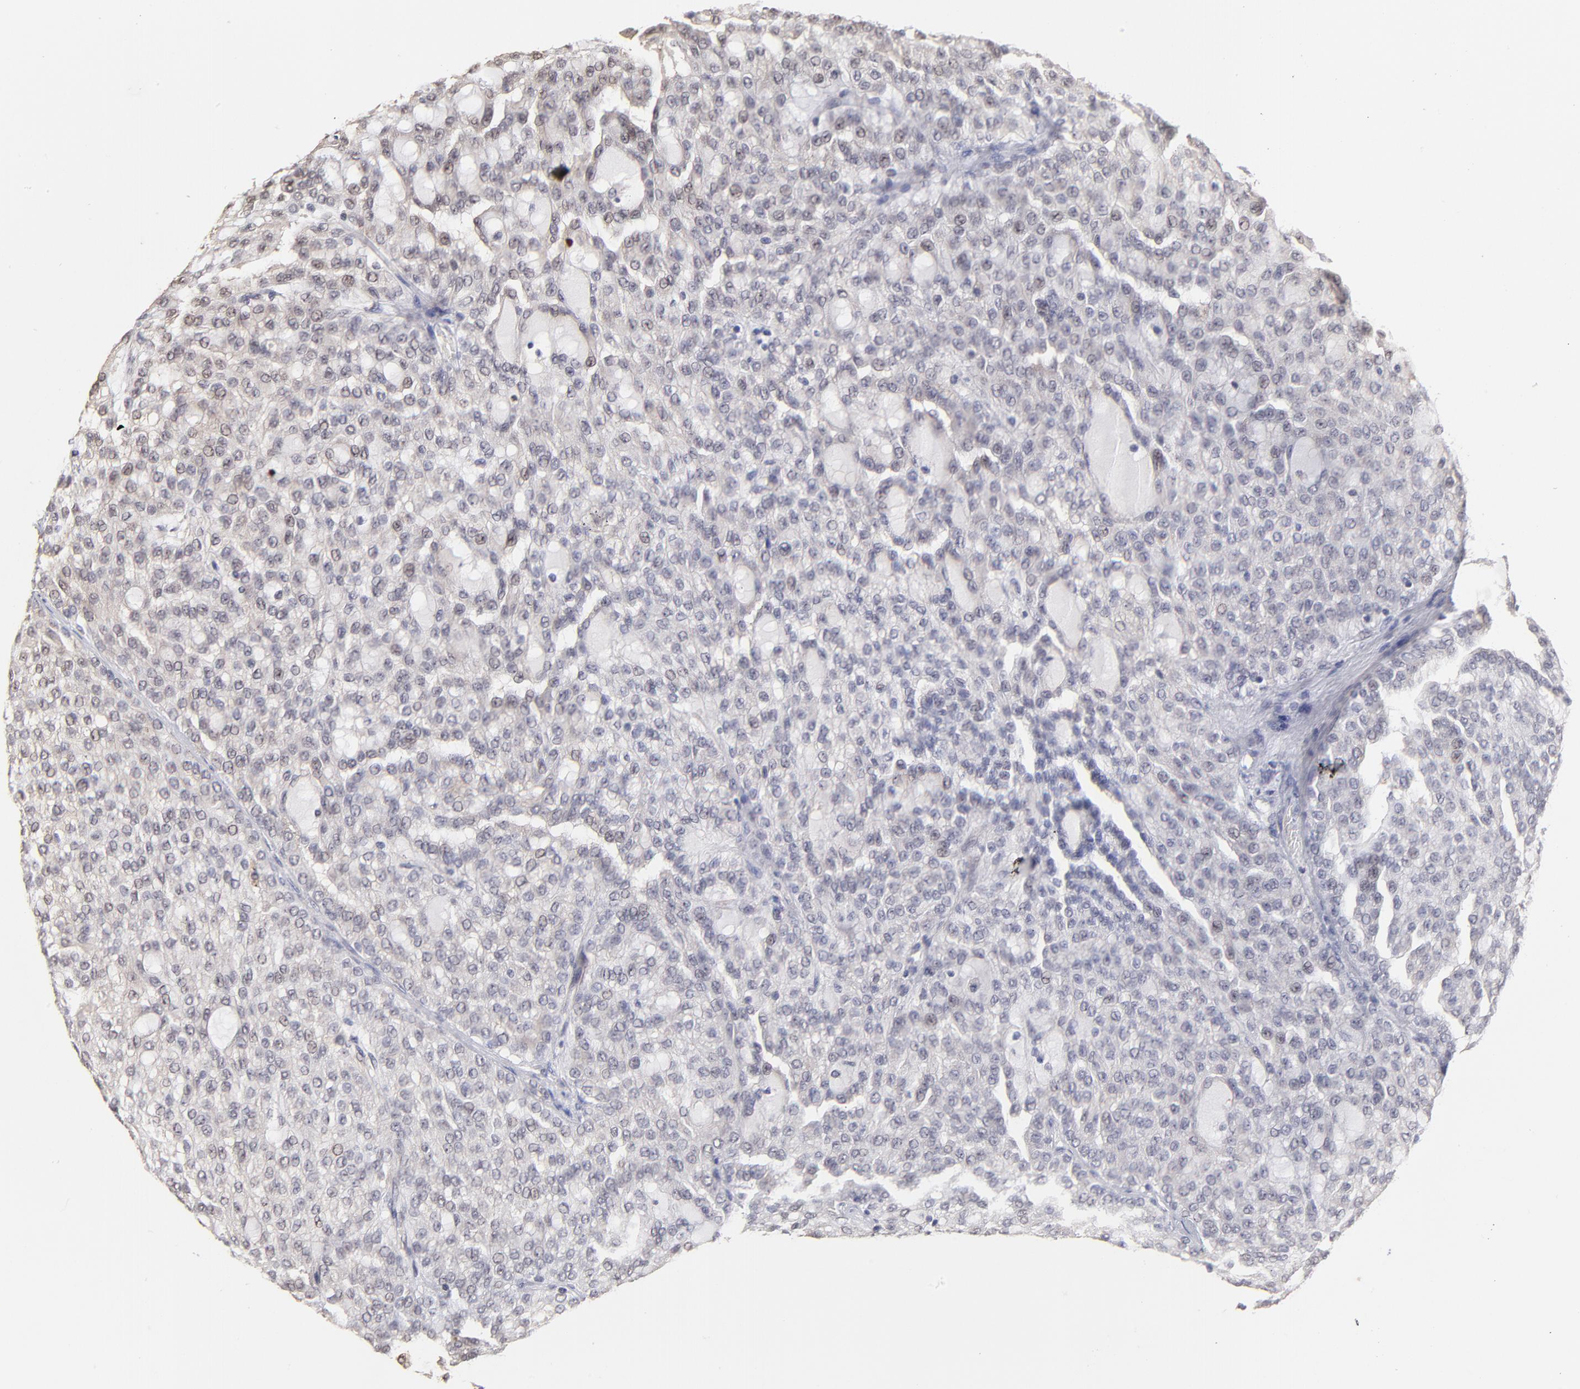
{"staining": {"intensity": "weak", "quantity": "<25%", "location": "nuclear"}, "tissue": "renal cancer", "cell_type": "Tumor cells", "image_type": "cancer", "snomed": [{"axis": "morphology", "description": "Adenocarcinoma, NOS"}, {"axis": "topography", "description": "Kidney"}], "caption": "Adenocarcinoma (renal) was stained to show a protein in brown. There is no significant staining in tumor cells.", "gene": "ZNF10", "patient": {"sex": "male", "age": 63}}